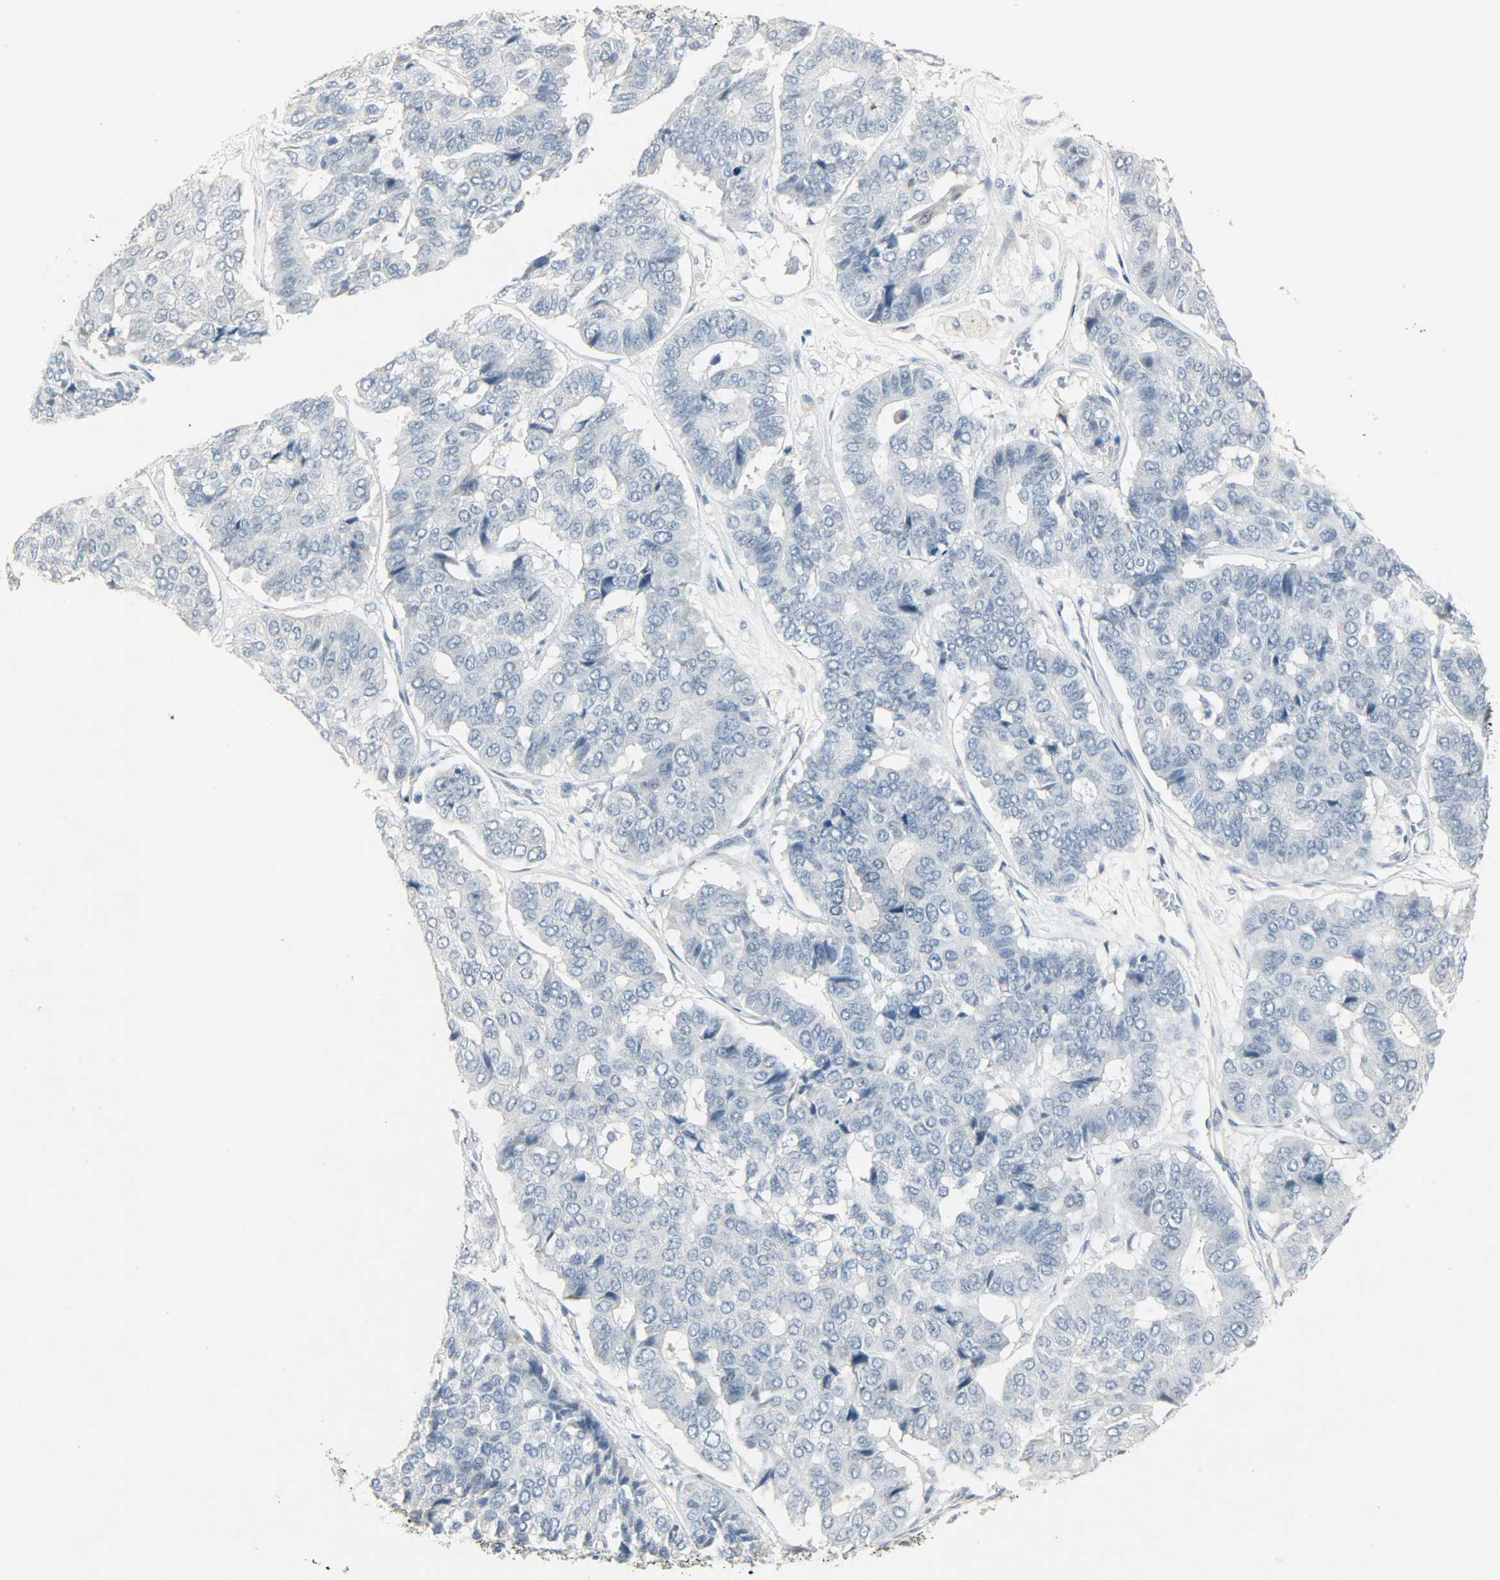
{"staining": {"intensity": "negative", "quantity": "none", "location": "none"}, "tissue": "pancreatic cancer", "cell_type": "Tumor cells", "image_type": "cancer", "snomed": [{"axis": "morphology", "description": "Adenocarcinoma, NOS"}, {"axis": "topography", "description": "Pancreas"}], "caption": "The immunohistochemistry (IHC) micrograph has no significant staining in tumor cells of pancreatic cancer tissue. (DAB immunohistochemistry (IHC) visualized using brightfield microscopy, high magnification).", "gene": "CAMK4", "patient": {"sex": "male", "age": 50}}